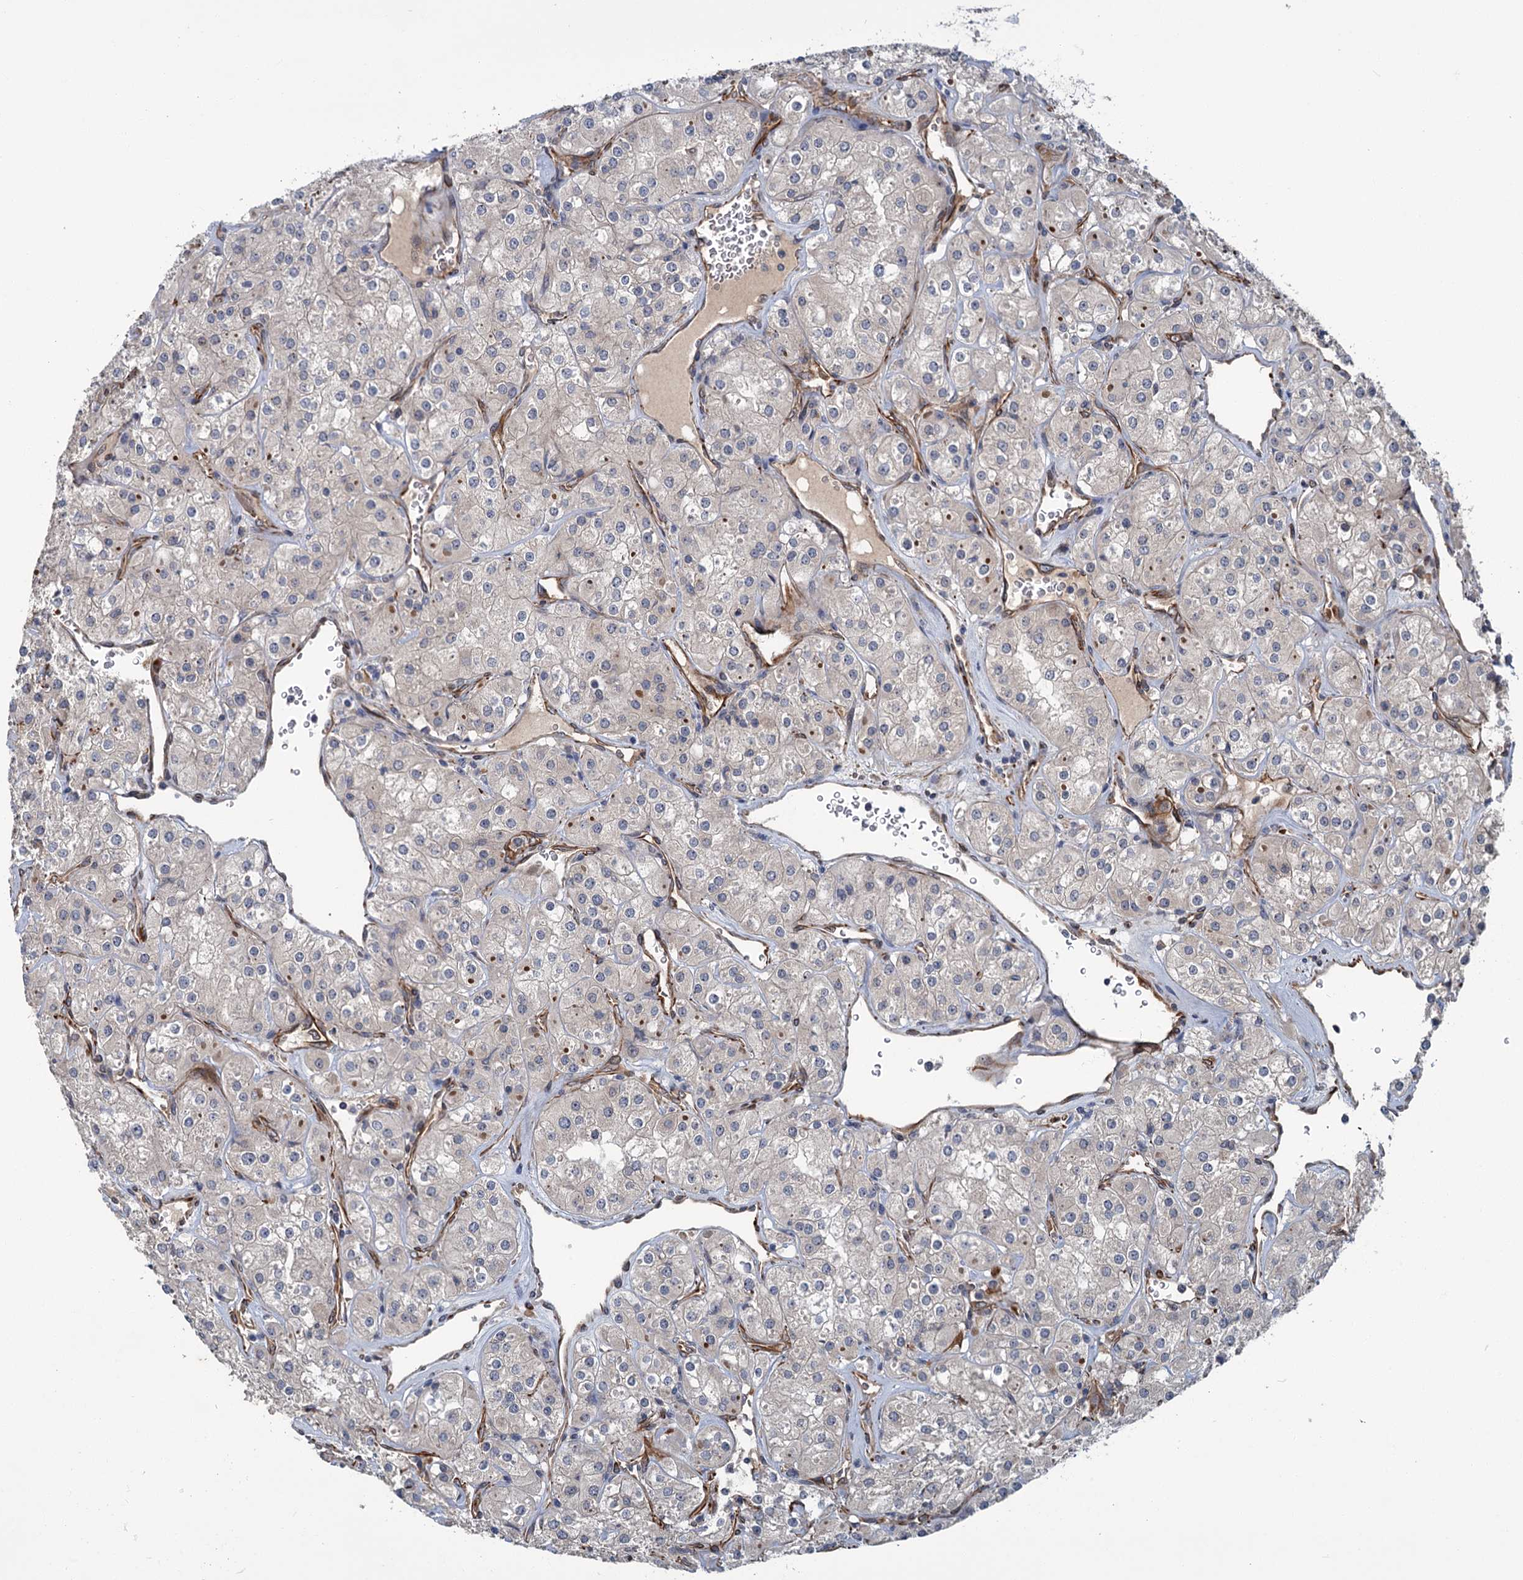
{"staining": {"intensity": "negative", "quantity": "none", "location": "none"}, "tissue": "renal cancer", "cell_type": "Tumor cells", "image_type": "cancer", "snomed": [{"axis": "morphology", "description": "Adenocarcinoma, NOS"}, {"axis": "topography", "description": "Kidney"}], "caption": "An immunohistochemistry micrograph of renal cancer (adenocarcinoma) is shown. There is no staining in tumor cells of renal cancer (adenocarcinoma). (Stains: DAB (3,3'-diaminobenzidine) immunohistochemistry (IHC) with hematoxylin counter stain, Microscopy: brightfield microscopy at high magnification).", "gene": "PKN2", "patient": {"sex": "male", "age": 77}}